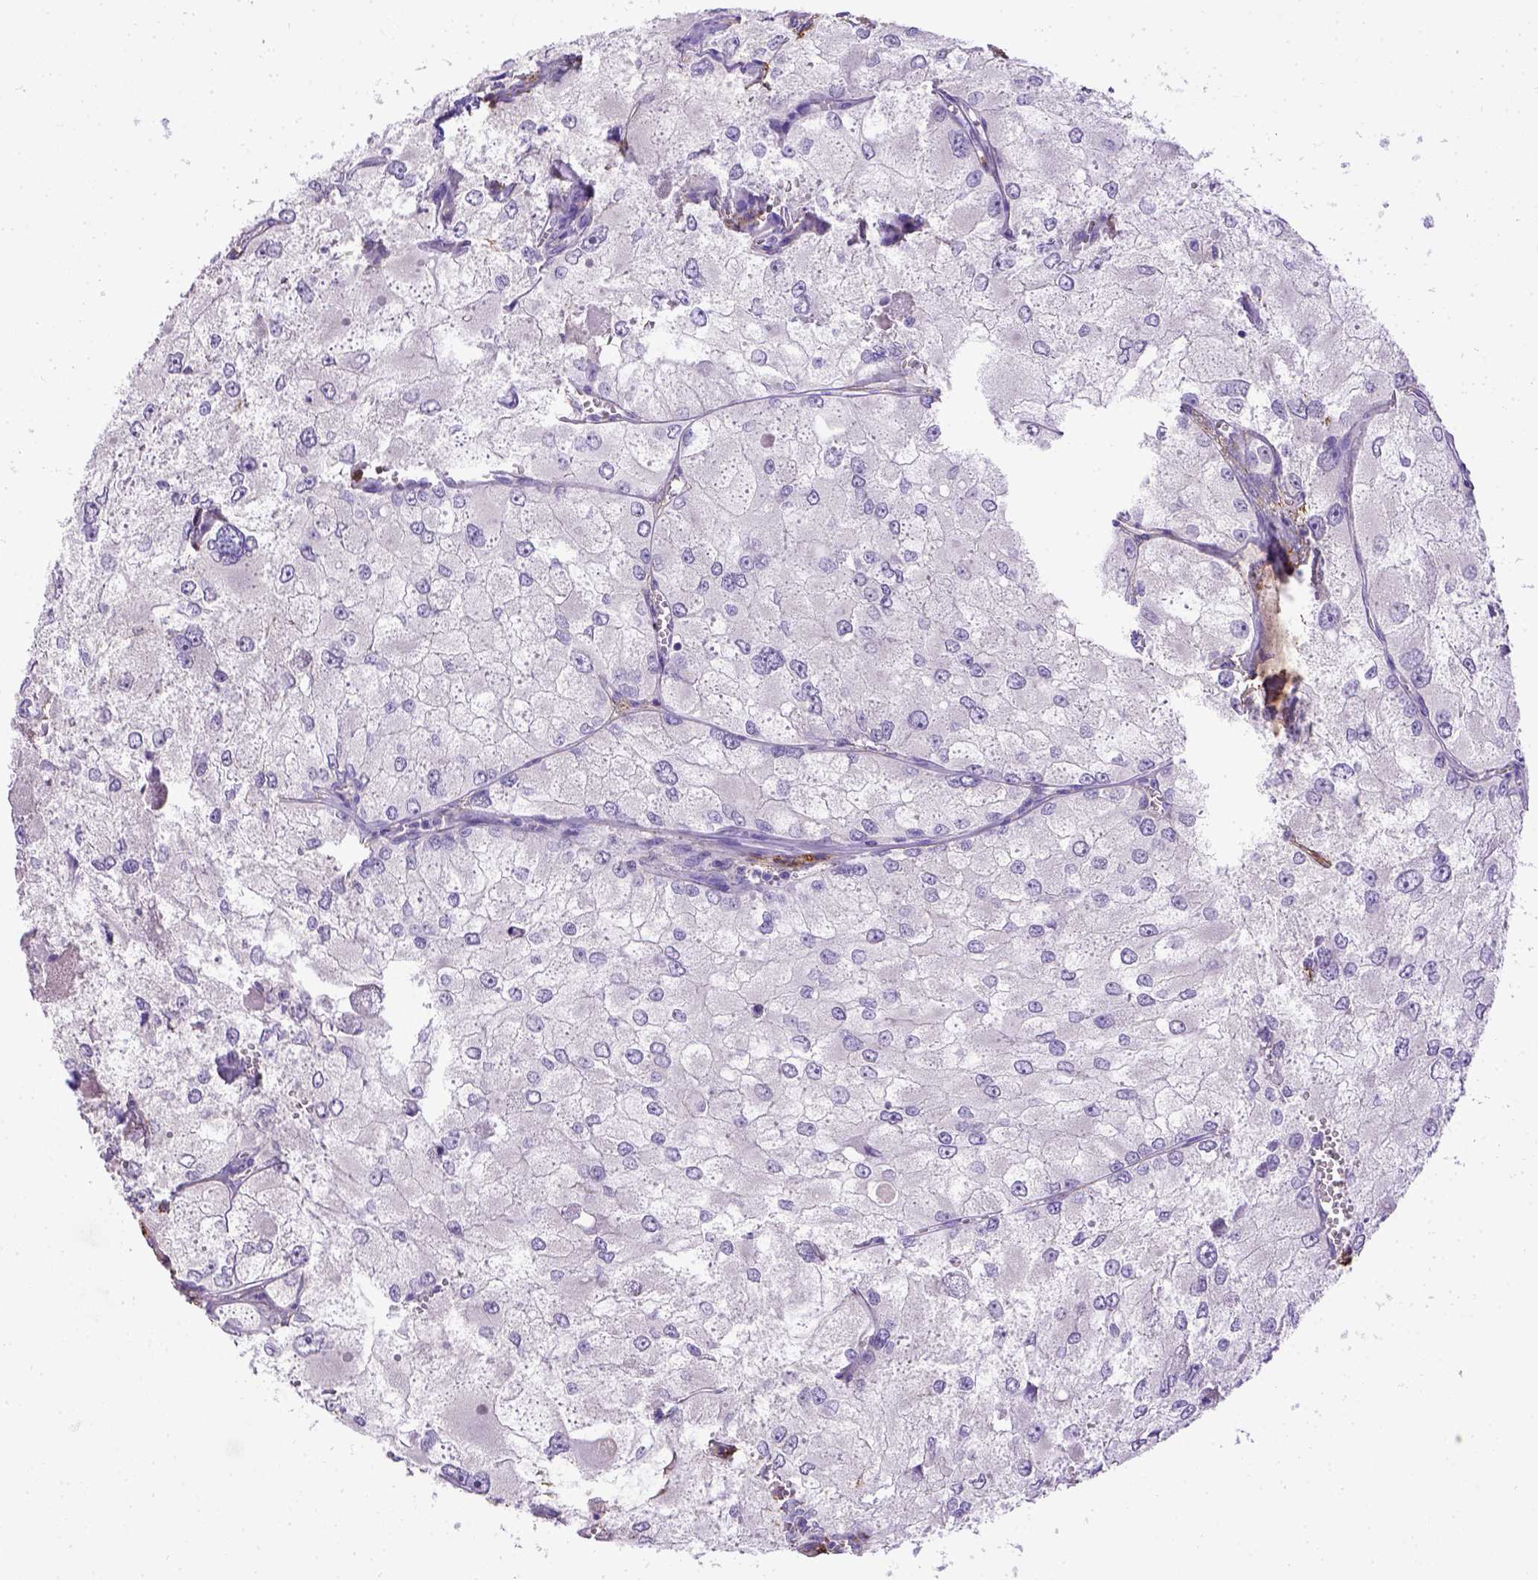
{"staining": {"intensity": "negative", "quantity": "none", "location": "none"}, "tissue": "renal cancer", "cell_type": "Tumor cells", "image_type": "cancer", "snomed": [{"axis": "morphology", "description": "Adenocarcinoma, NOS"}, {"axis": "topography", "description": "Kidney"}], "caption": "There is no significant positivity in tumor cells of renal cancer (adenocarcinoma).", "gene": "B3GAT1", "patient": {"sex": "female", "age": 70}}